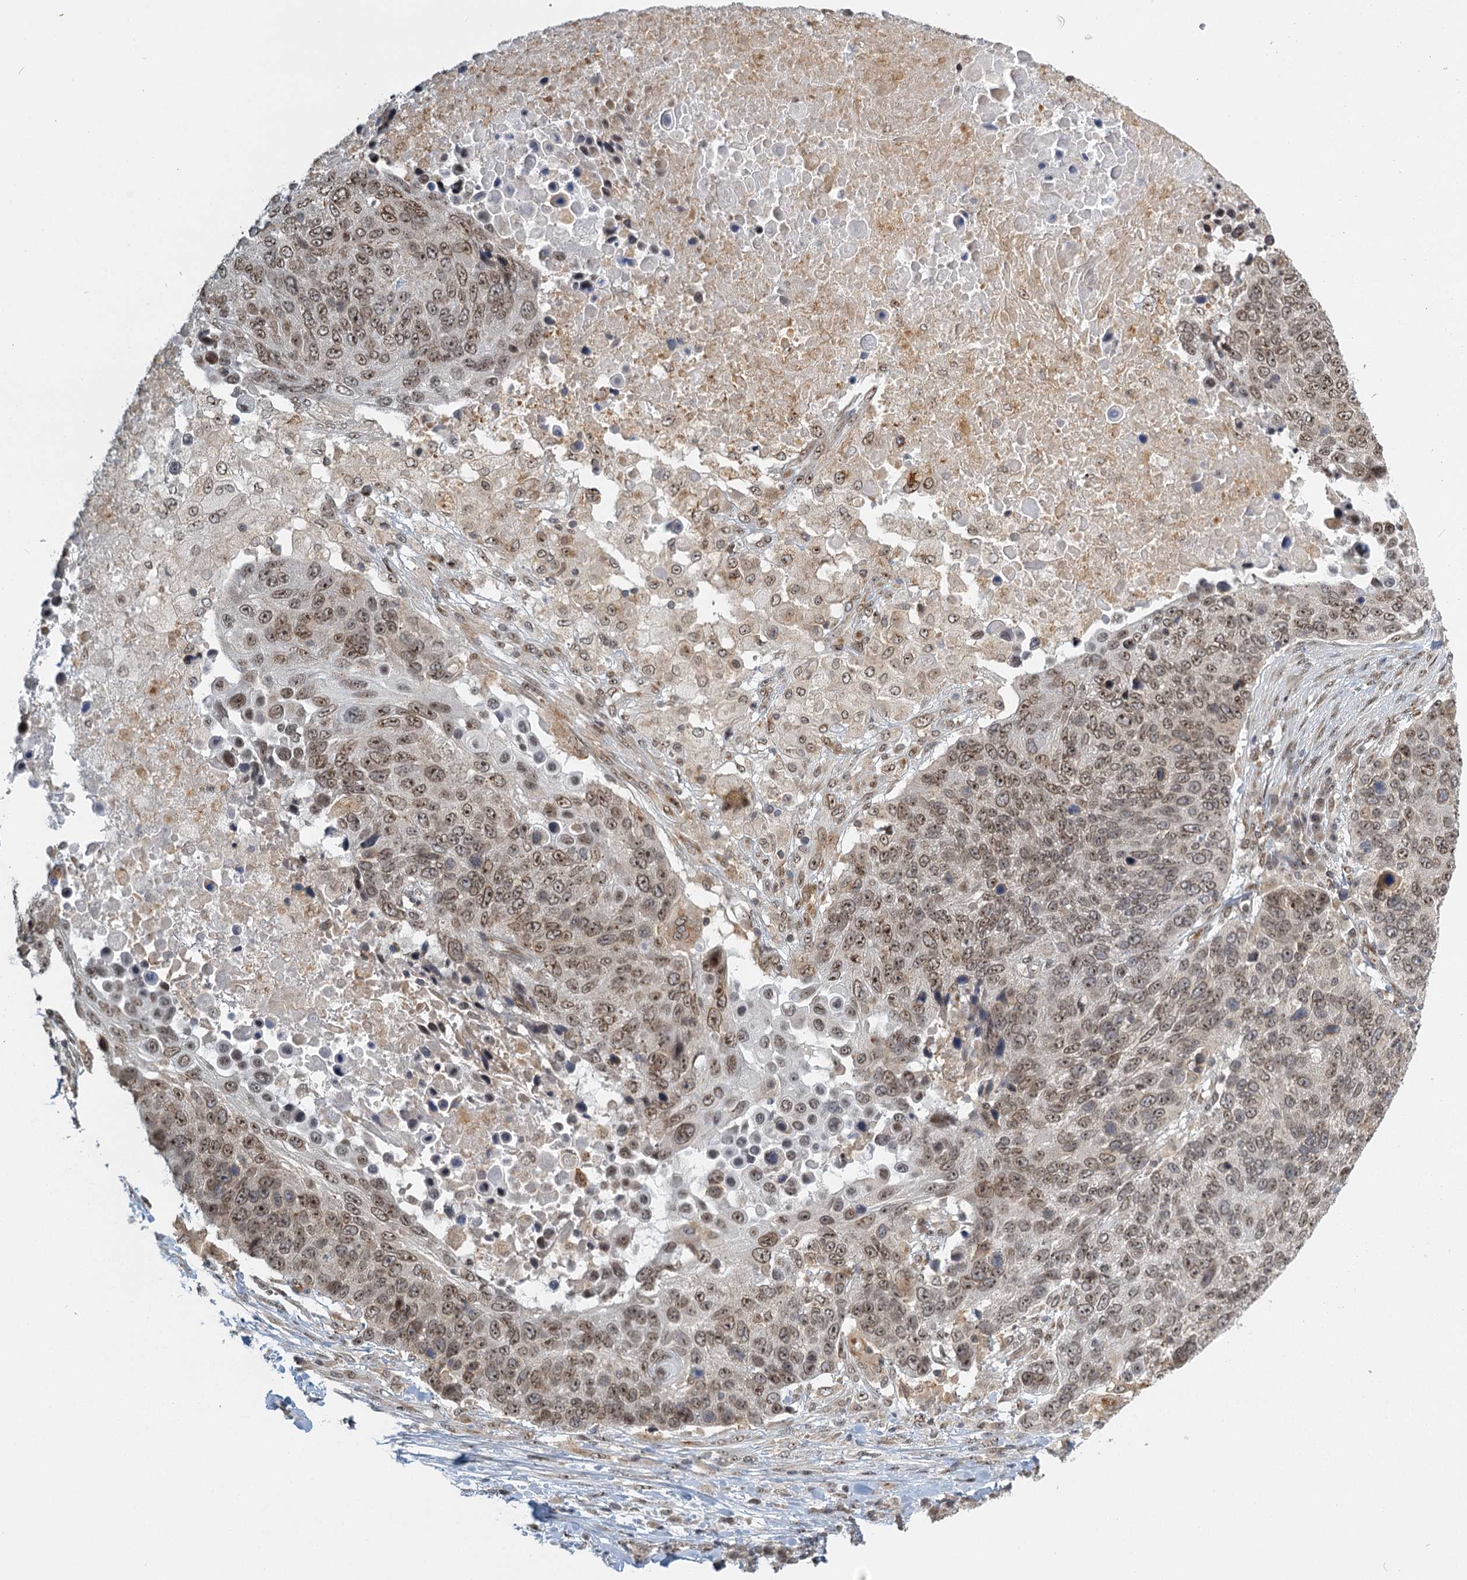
{"staining": {"intensity": "weak", "quantity": "25%-75%", "location": "nuclear"}, "tissue": "lung cancer", "cell_type": "Tumor cells", "image_type": "cancer", "snomed": [{"axis": "morphology", "description": "Normal tissue, NOS"}, {"axis": "morphology", "description": "Squamous cell carcinoma, NOS"}, {"axis": "topography", "description": "Lymph node"}, {"axis": "topography", "description": "Lung"}], "caption": "An immunohistochemistry (IHC) histopathology image of neoplastic tissue is shown. Protein staining in brown shows weak nuclear positivity in lung cancer within tumor cells.", "gene": "TREX1", "patient": {"sex": "male", "age": 66}}